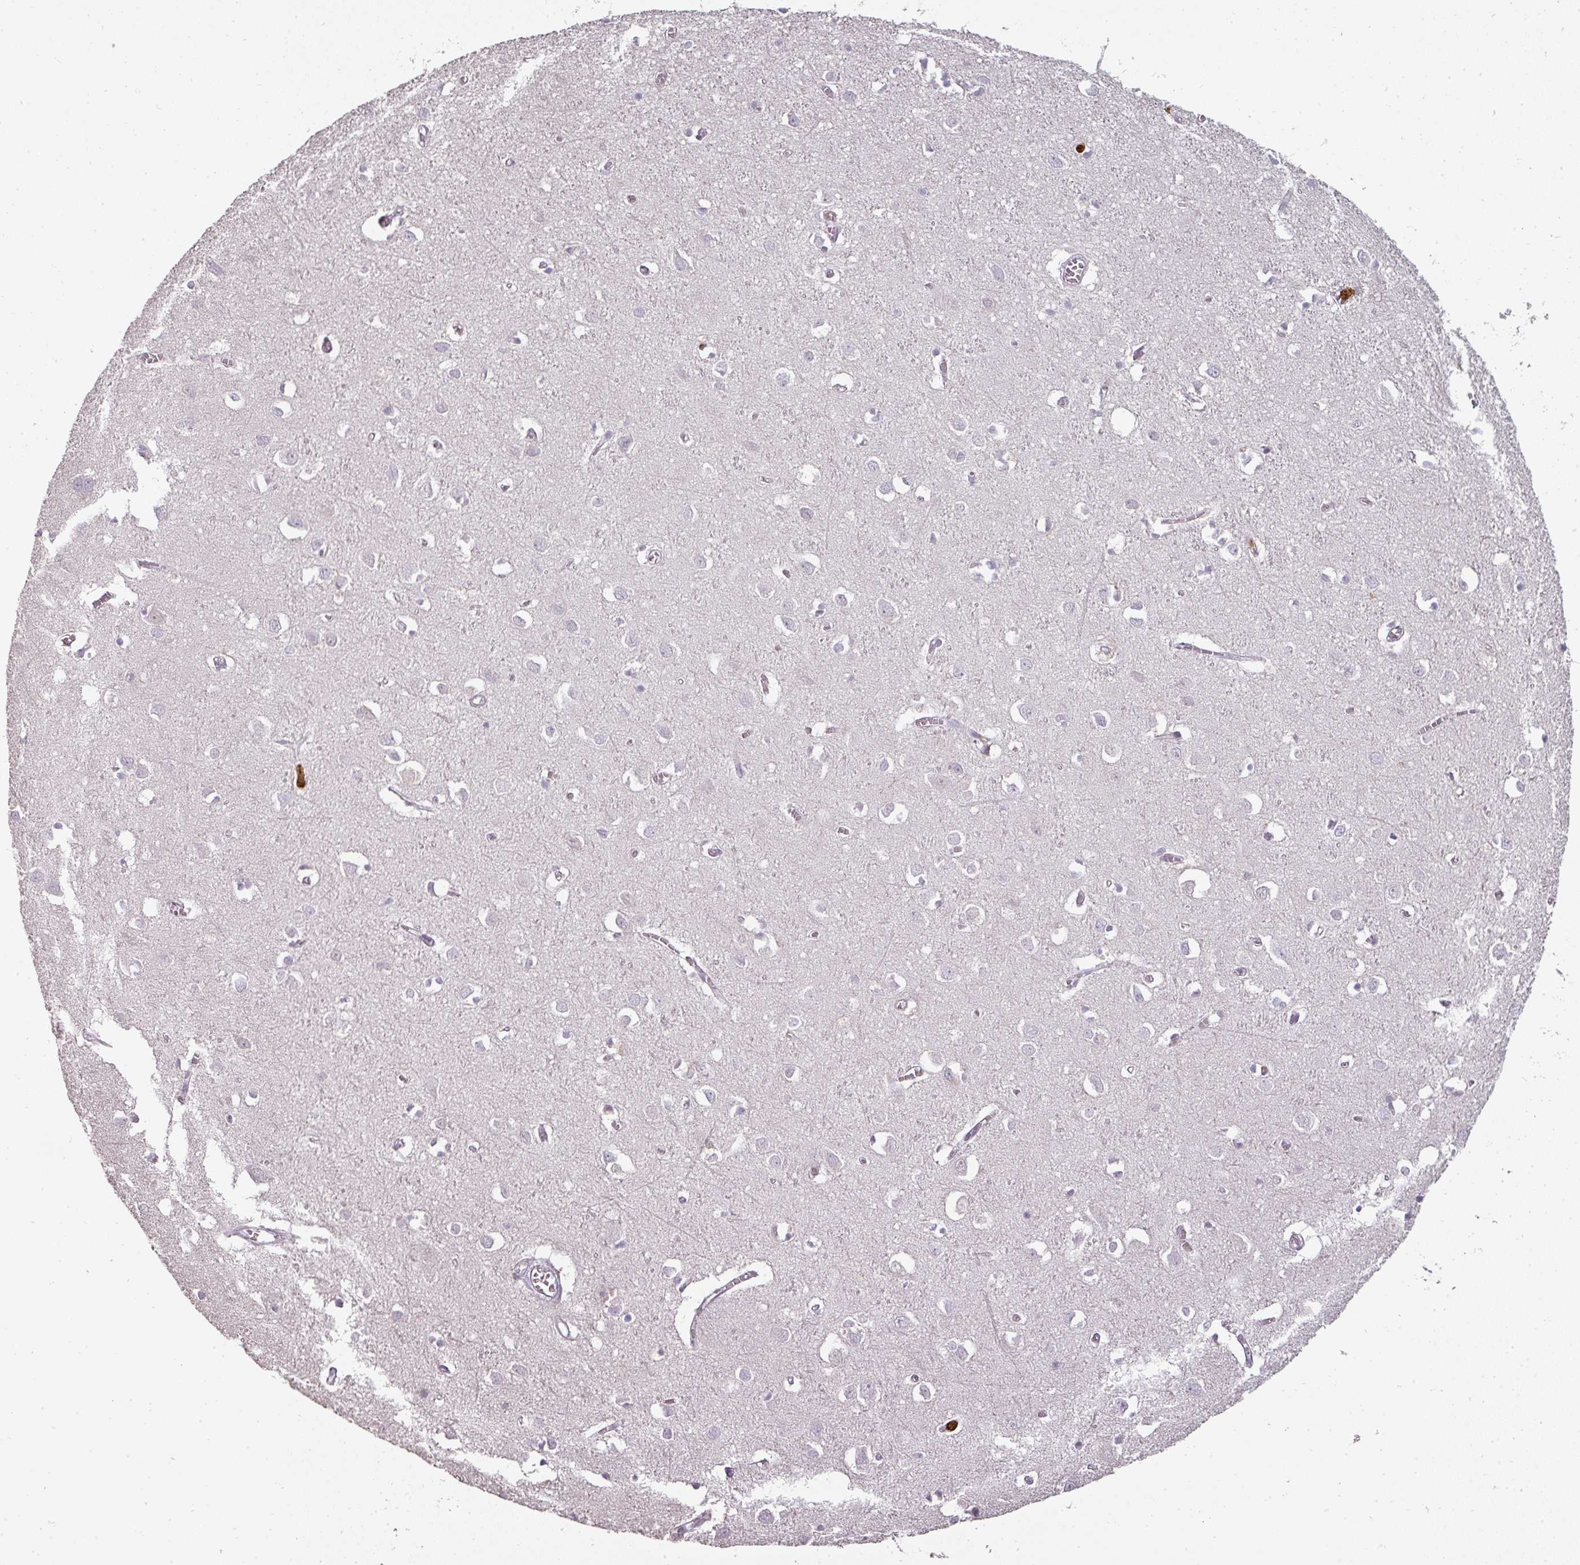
{"staining": {"intensity": "negative", "quantity": "none", "location": "none"}, "tissue": "cerebral cortex", "cell_type": "Endothelial cells", "image_type": "normal", "snomed": [{"axis": "morphology", "description": "Normal tissue, NOS"}, {"axis": "topography", "description": "Cerebral cortex"}], "caption": "Micrograph shows no significant protein staining in endothelial cells of unremarkable cerebral cortex. (DAB (3,3'-diaminobenzidine) immunohistochemistry (IHC) with hematoxylin counter stain).", "gene": "BIK", "patient": {"sex": "female", "age": 64}}